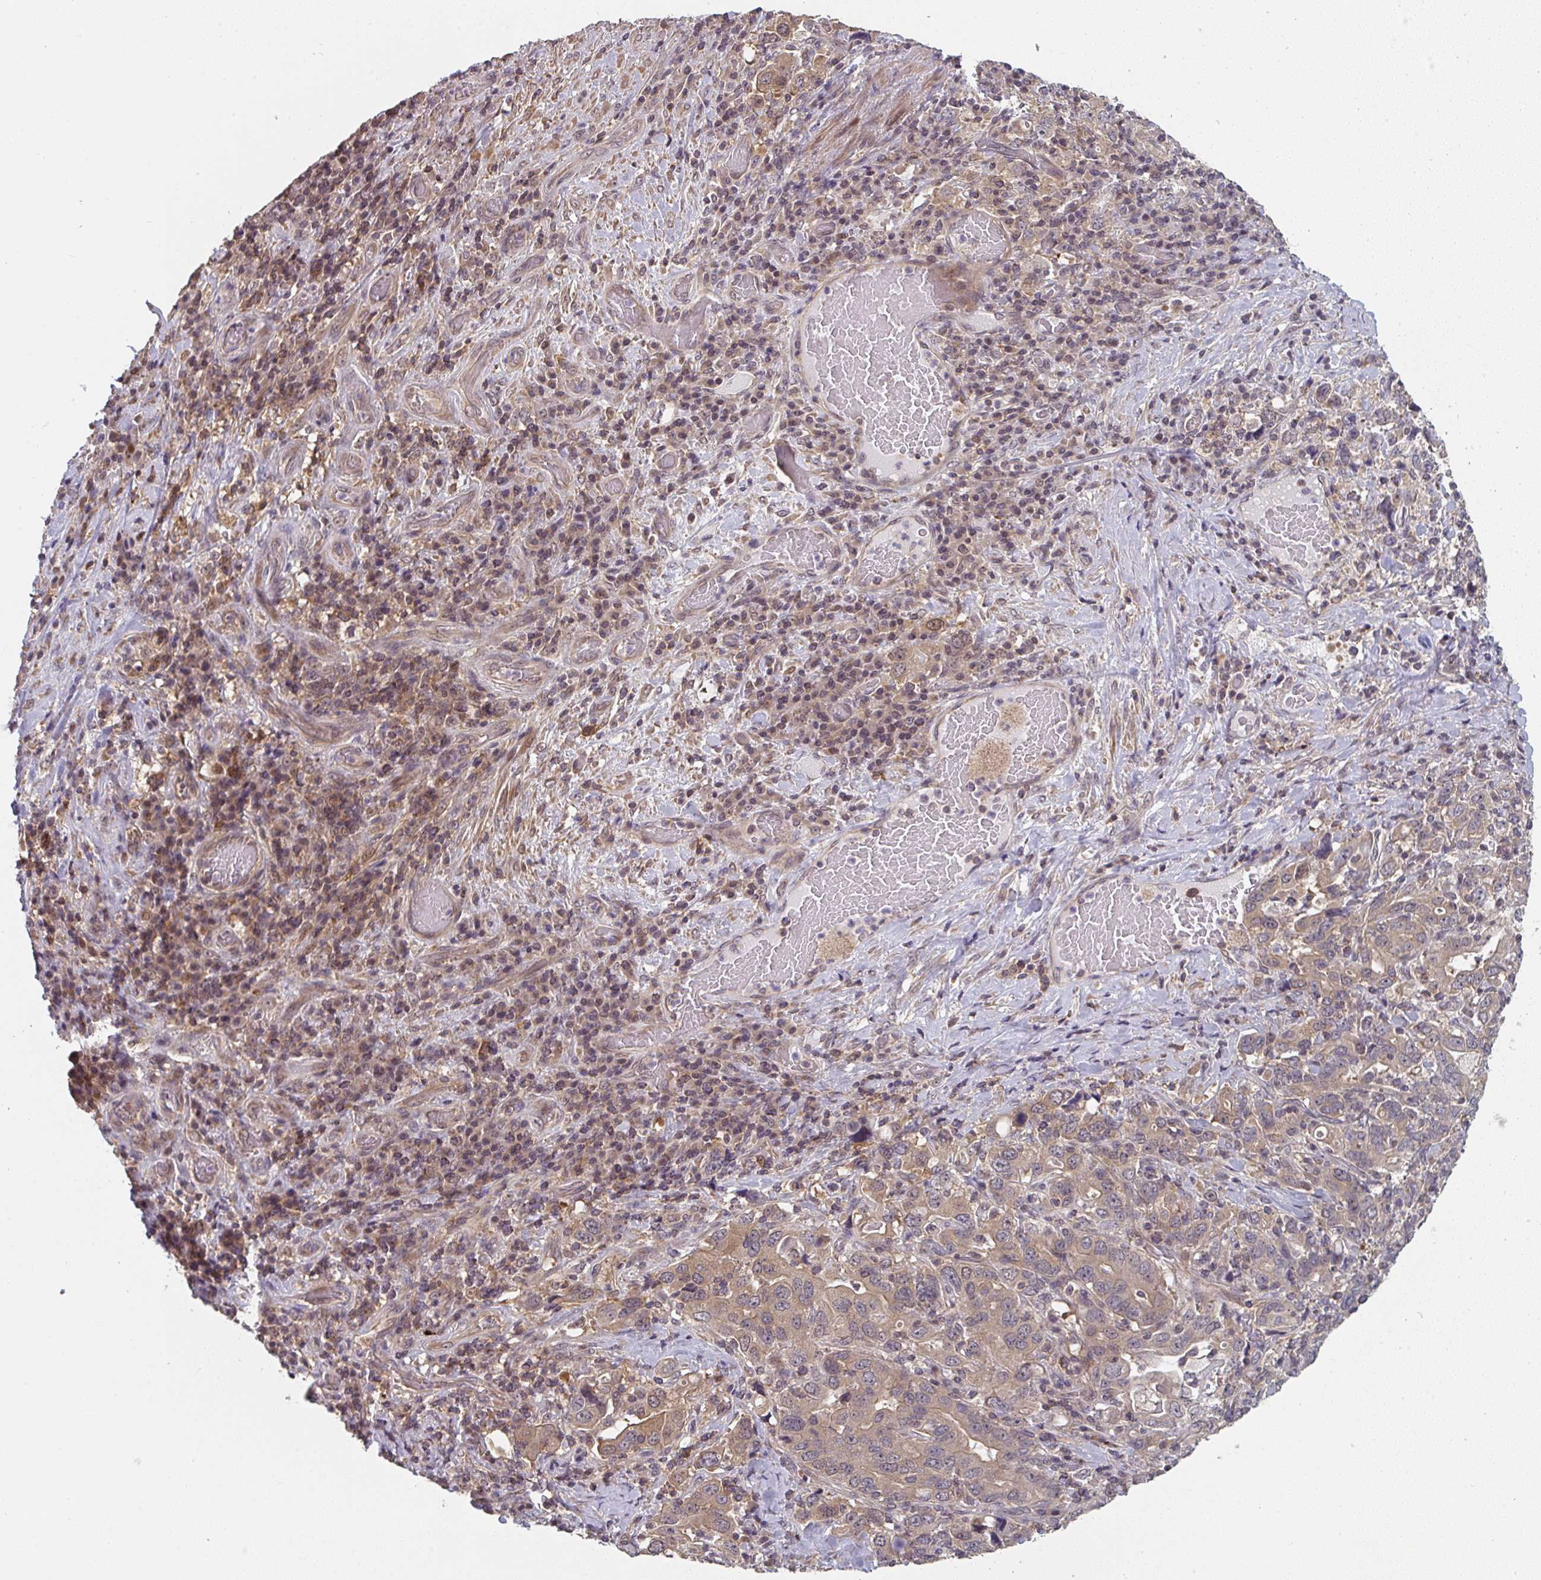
{"staining": {"intensity": "weak", "quantity": ">75%", "location": "cytoplasmic/membranous"}, "tissue": "stomach cancer", "cell_type": "Tumor cells", "image_type": "cancer", "snomed": [{"axis": "morphology", "description": "Adenocarcinoma, NOS"}, {"axis": "topography", "description": "Stomach, upper"}, {"axis": "topography", "description": "Stomach"}], "caption": "High-power microscopy captured an immunohistochemistry (IHC) image of stomach cancer, revealing weak cytoplasmic/membranous expression in approximately >75% of tumor cells.", "gene": "RANGRF", "patient": {"sex": "male", "age": 62}}